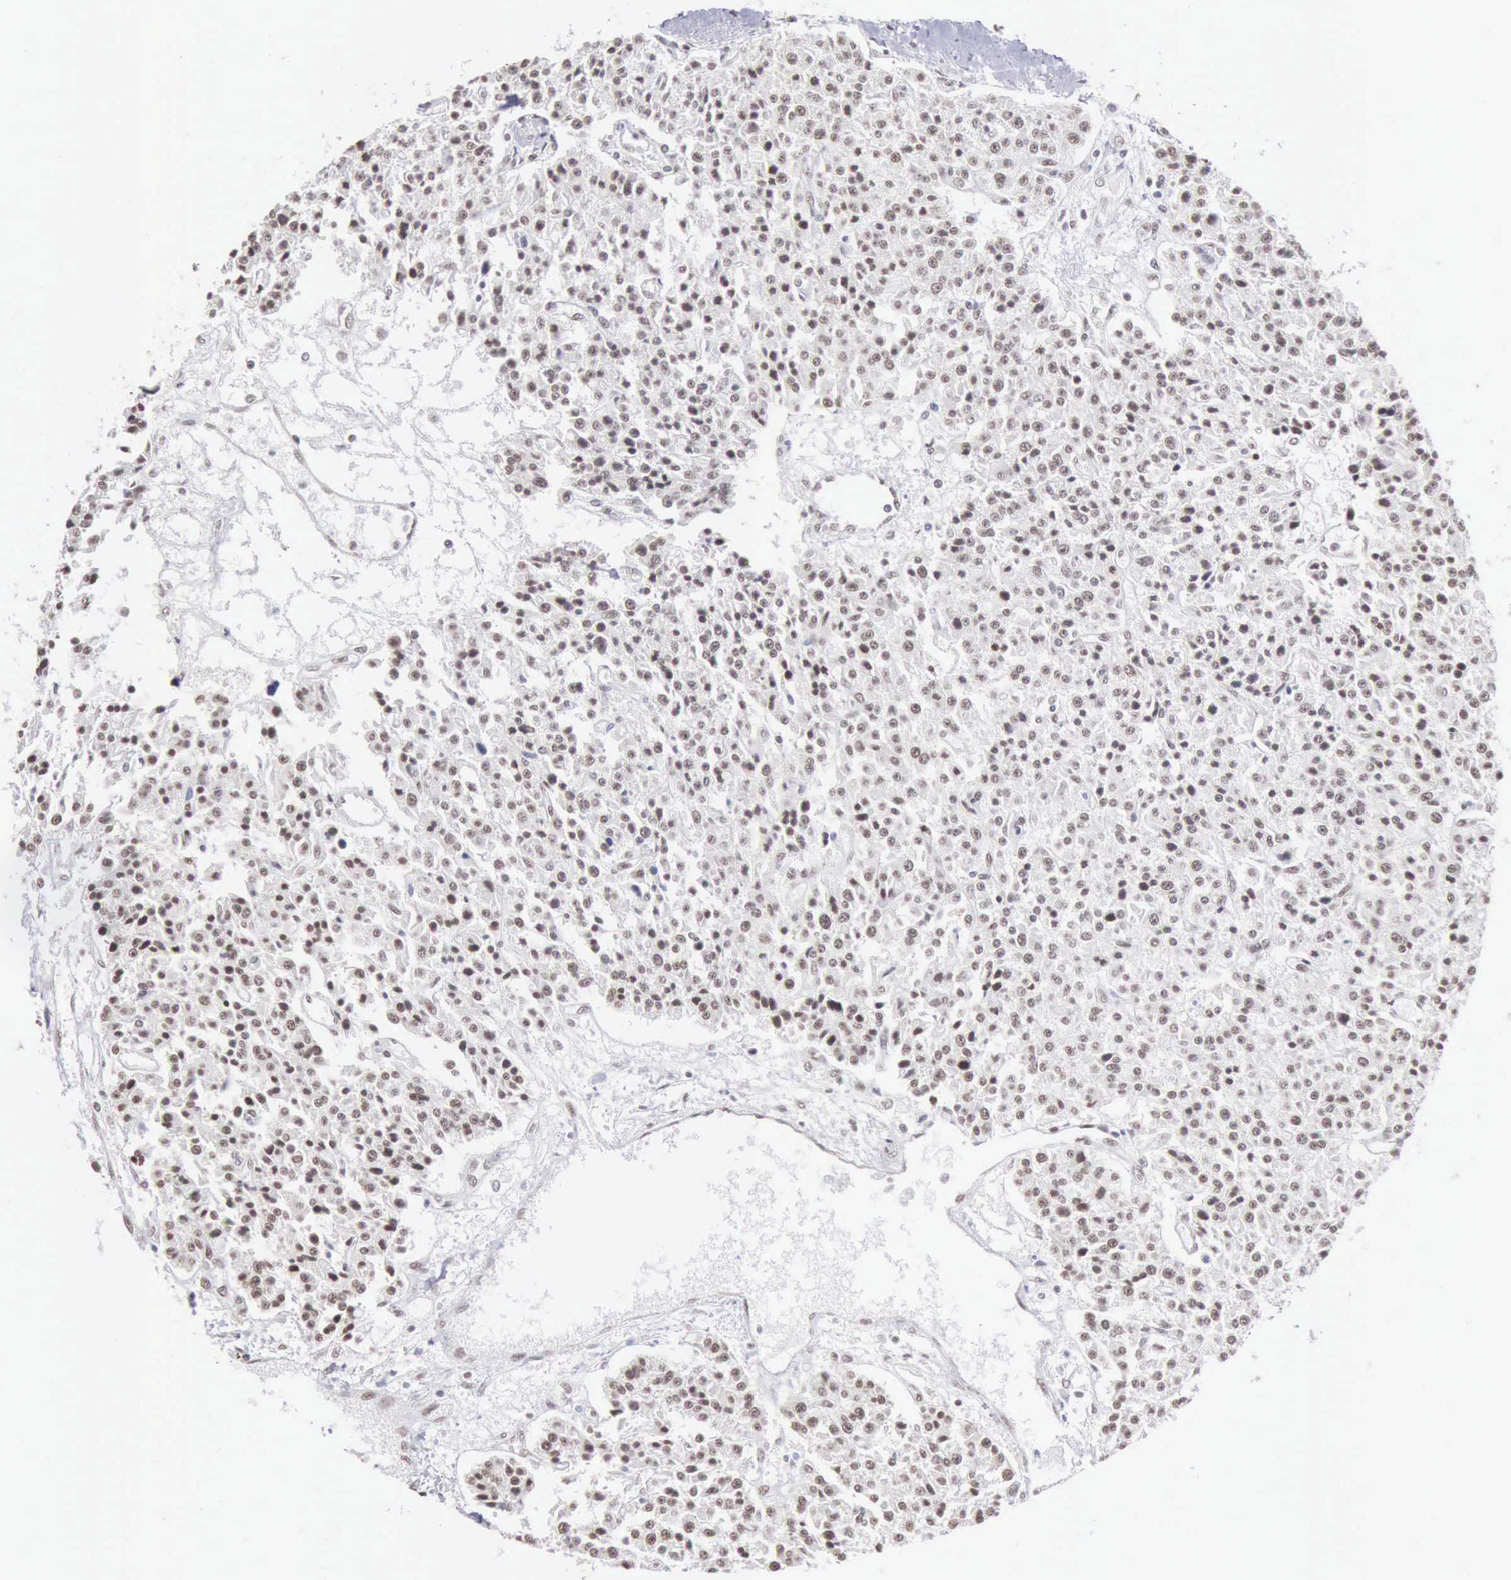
{"staining": {"intensity": "weak", "quantity": ">75%", "location": "nuclear"}, "tissue": "carcinoid", "cell_type": "Tumor cells", "image_type": "cancer", "snomed": [{"axis": "morphology", "description": "Carcinoid, malignant, NOS"}, {"axis": "topography", "description": "Stomach"}], "caption": "Malignant carcinoid stained with DAB immunohistochemistry shows low levels of weak nuclear expression in about >75% of tumor cells.", "gene": "TAF1", "patient": {"sex": "female", "age": 76}}